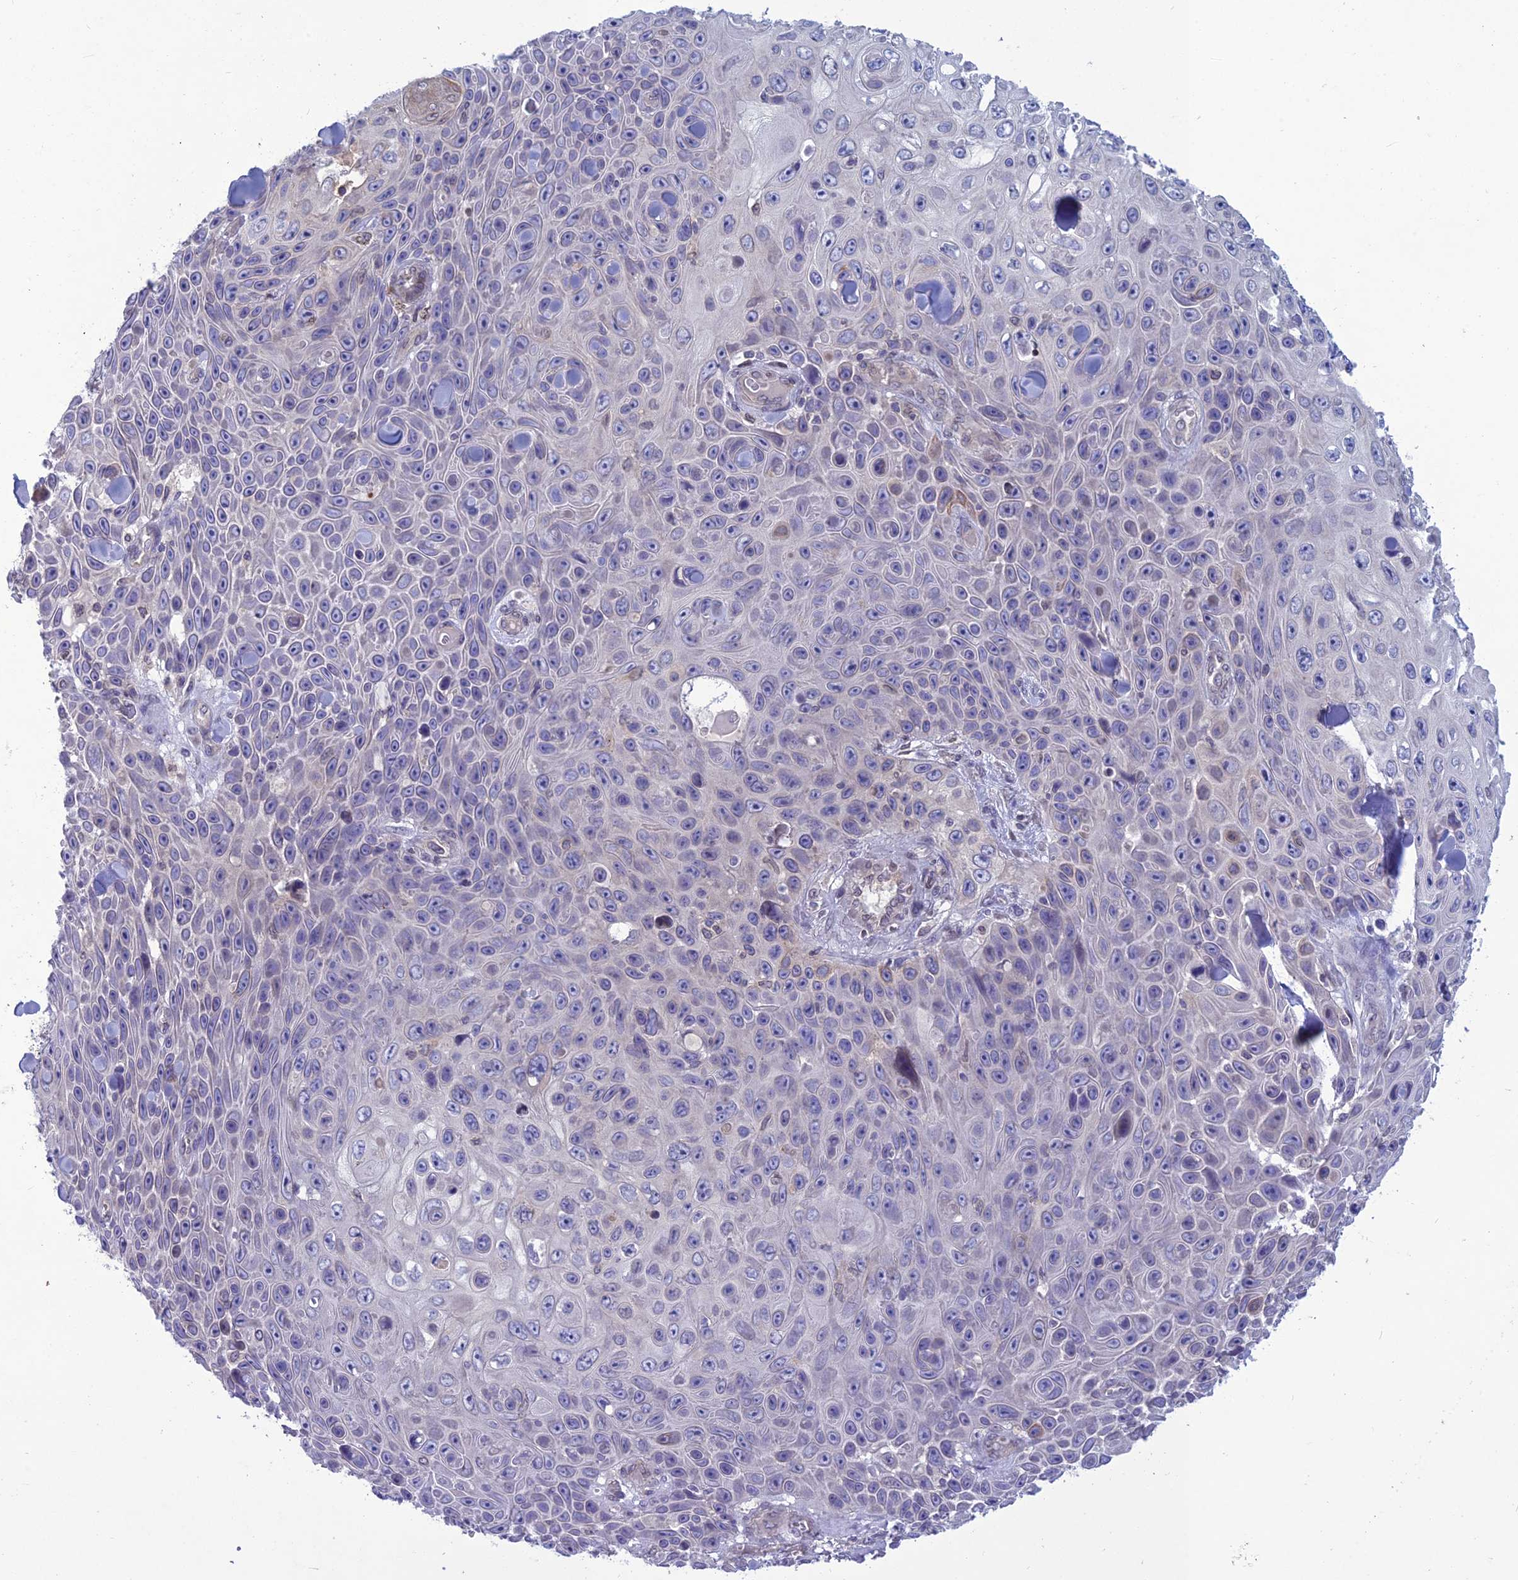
{"staining": {"intensity": "negative", "quantity": "none", "location": "none"}, "tissue": "skin cancer", "cell_type": "Tumor cells", "image_type": "cancer", "snomed": [{"axis": "morphology", "description": "Squamous cell carcinoma, NOS"}, {"axis": "topography", "description": "Skin"}], "caption": "Tumor cells show no significant protein positivity in skin cancer. Brightfield microscopy of IHC stained with DAB (brown) and hematoxylin (blue), captured at high magnification.", "gene": "WDR46", "patient": {"sex": "male", "age": 82}}